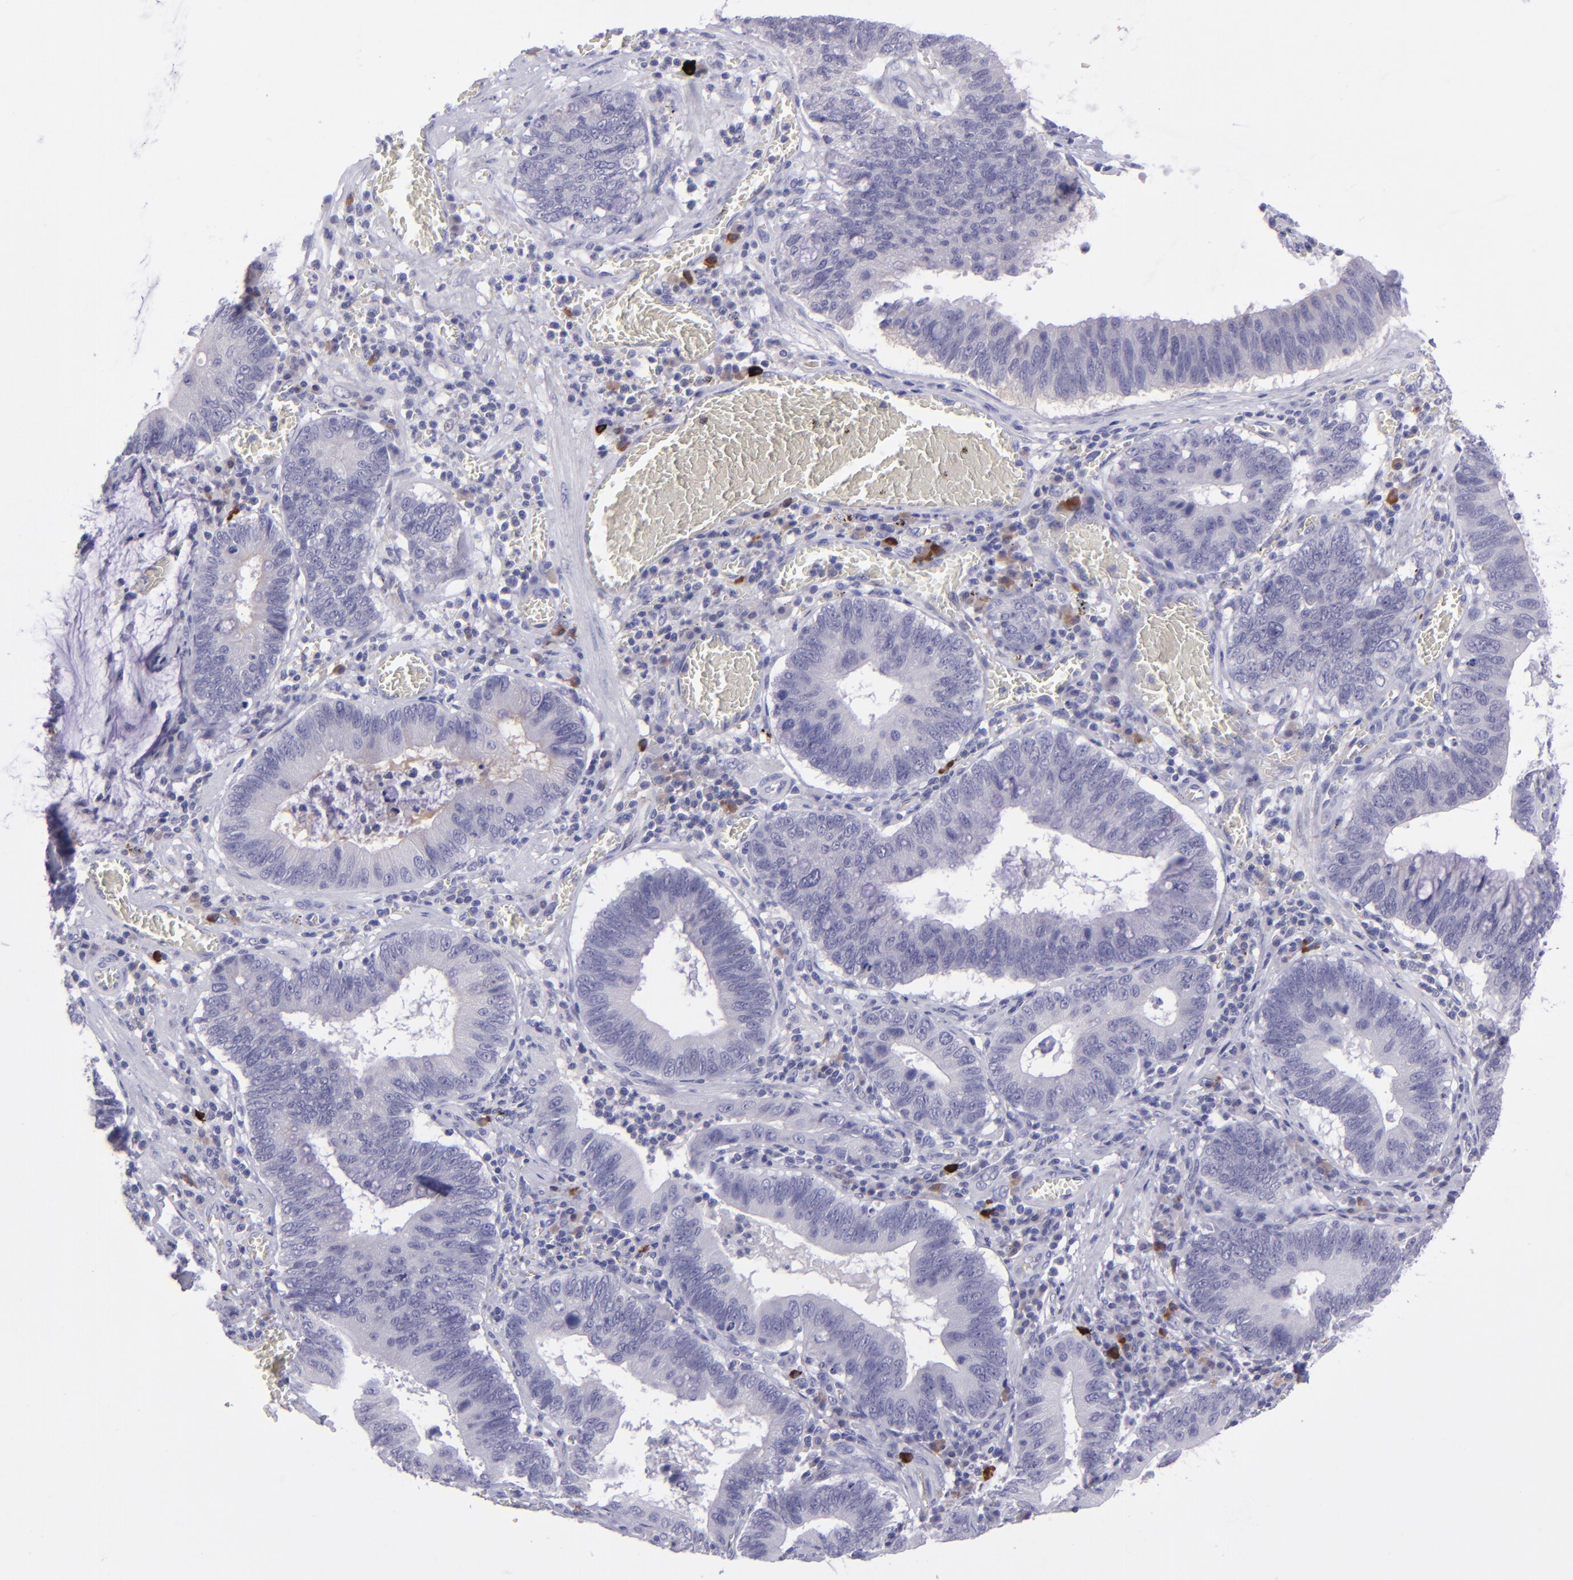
{"staining": {"intensity": "negative", "quantity": "none", "location": "none"}, "tissue": "stomach cancer", "cell_type": "Tumor cells", "image_type": "cancer", "snomed": [{"axis": "morphology", "description": "Adenocarcinoma, NOS"}, {"axis": "topography", "description": "Stomach"}, {"axis": "topography", "description": "Gastric cardia"}], "caption": "An IHC histopathology image of stomach adenocarcinoma is shown. There is no staining in tumor cells of stomach adenocarcinoma.", "gene": "POU2F2", "patient": {"sex": "male", "age": 59}}